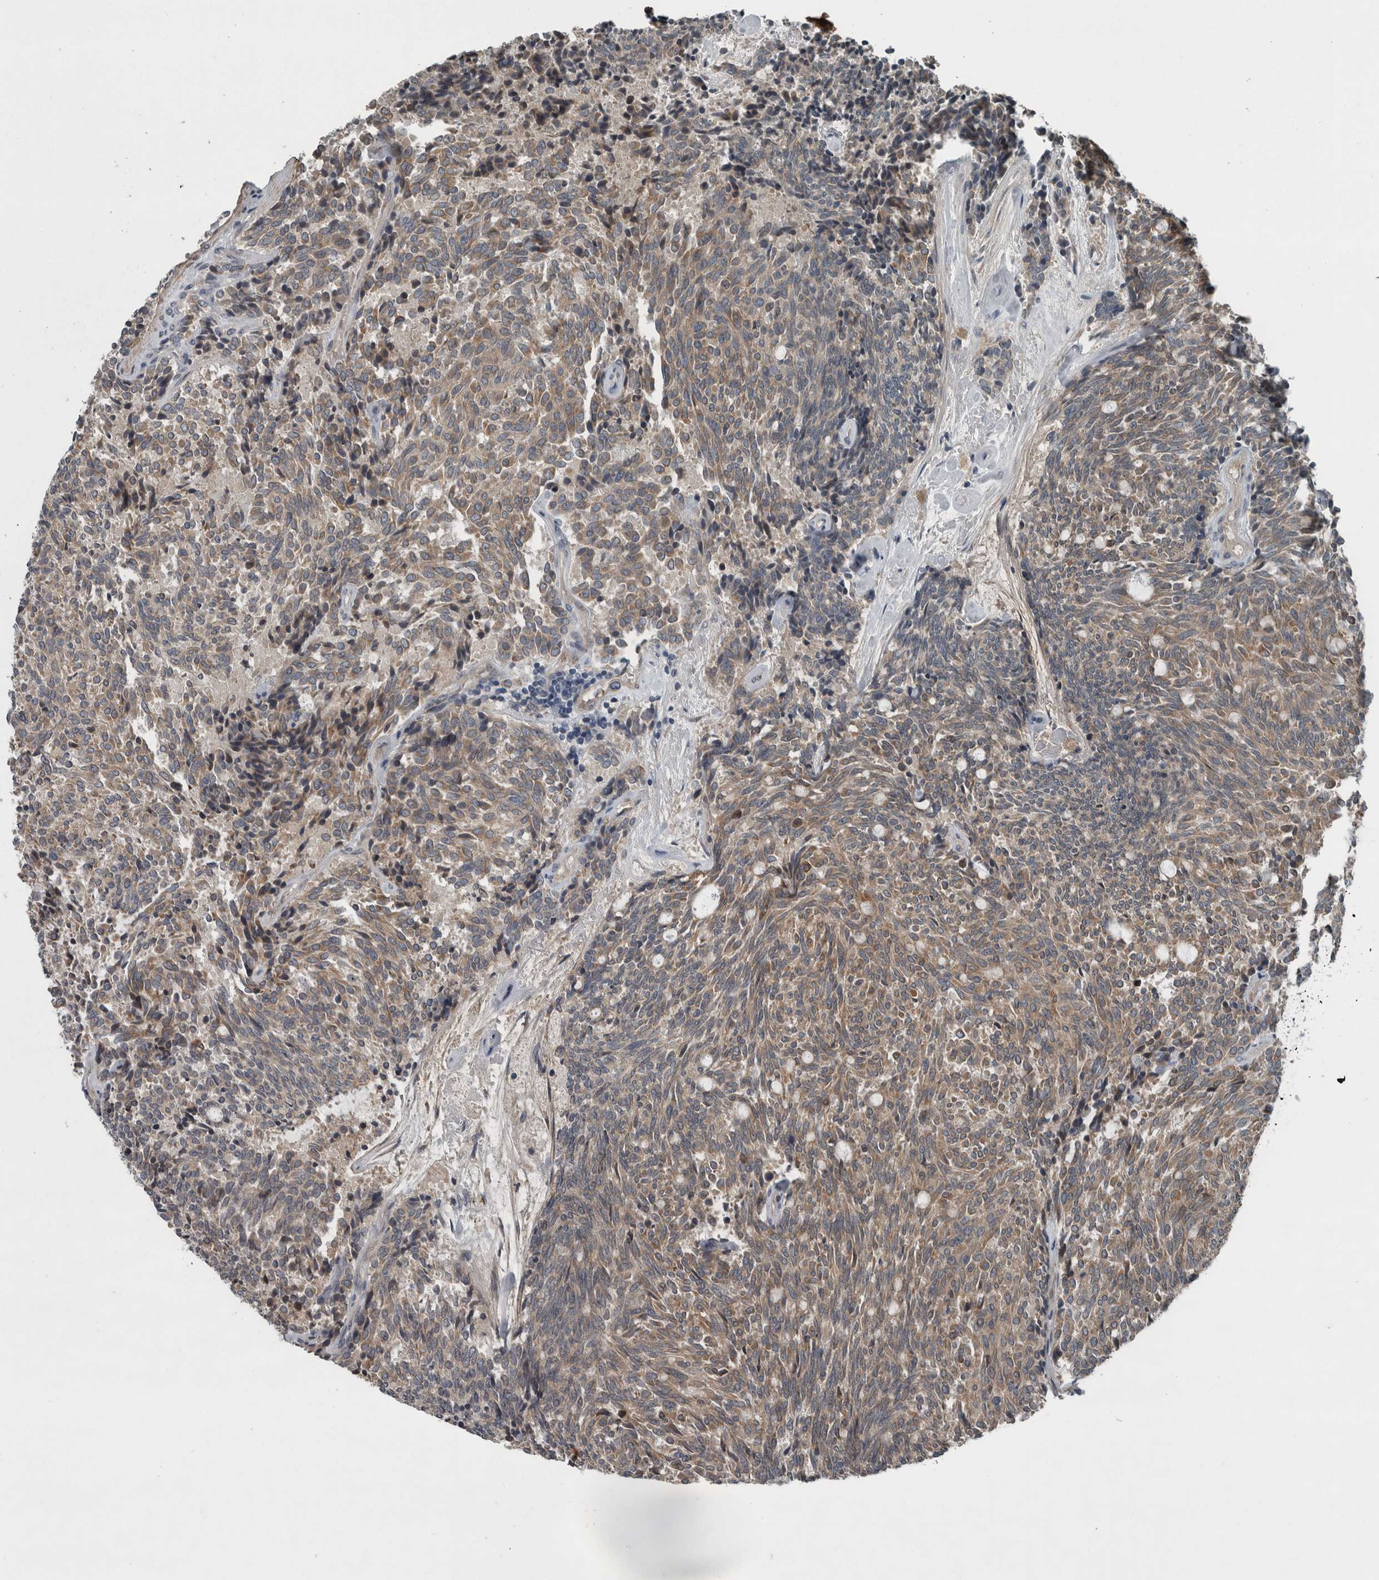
{"staining": {"intensity": "moderate", "quantity": "25%-75%", "location": "cytoplasmic/membranous"}, "tissue": "carcinoid", "cell_type": "Tumor cells", "image_type": "cancer", "snomed": [{"axis": "morphology", "description": "Carcinoid, malignant, NOS"}, {"axis": "topography", "description": "Pancreas"}], "caption": "This is a histology image of immunohistochemistry staining of malignant carcinoid, which shows moderate expression in the cytoplasmic/membranous of tumor cells.", "gene": "EXOC8", "patient": {"sex": "female", "age": 54}}